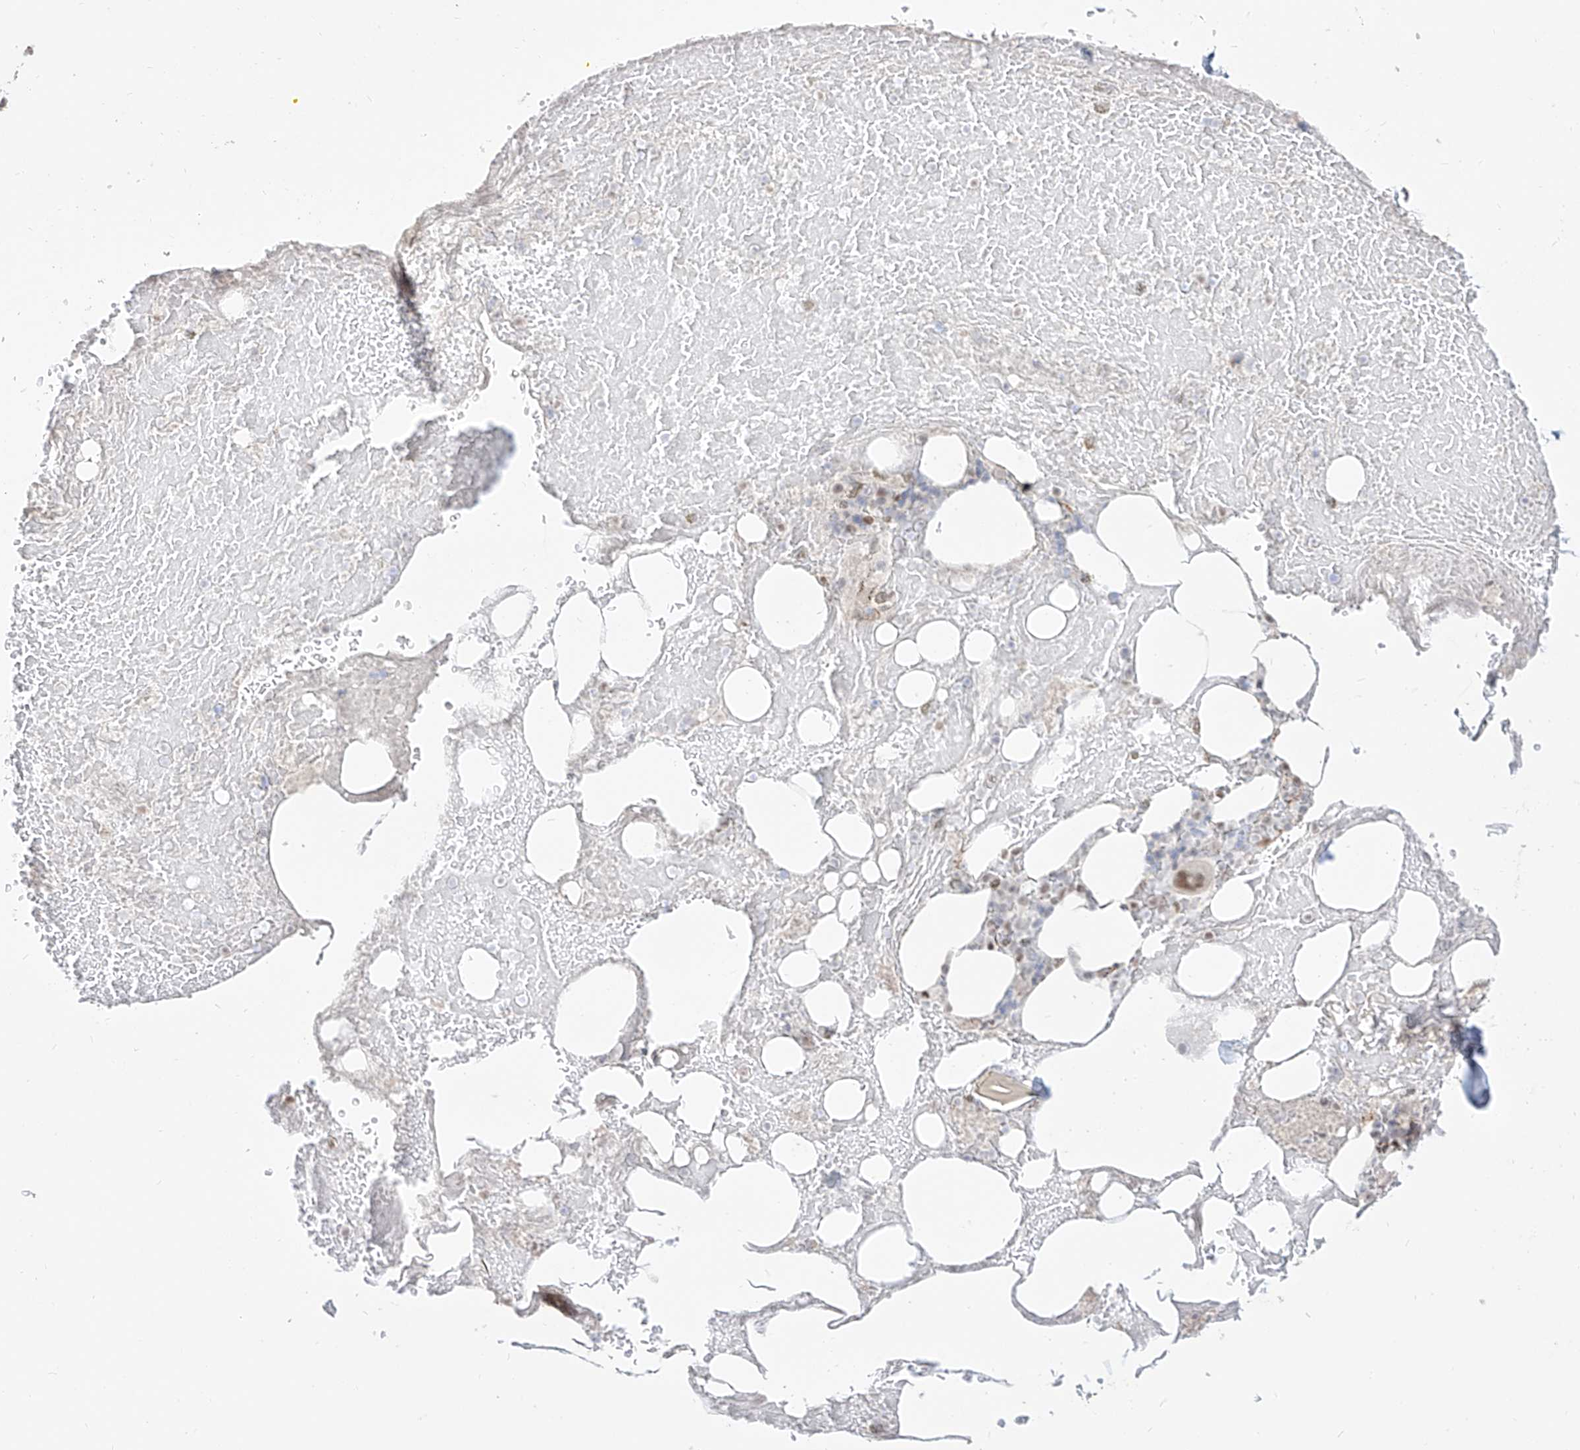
{"staining": {"intensity": "moderate", "quantity": "<25%", "location": "nuclear"}, "tissue": "bone marrow", "cell_type": "Hematopoietic cells", "image_type": "normal", "snomed": [{"axis": "morphology", "description": "Normal tissue, NOS"}, {"axis": "topography", "description": "Bone marrow"}], "caption": "Human bone marrow stained with a brown dye shows moderate nuclear positive expression in approximately <25% of hematopoietic cells.", "gene": "ZNF710", "patient": {"sex": "male", "age": 60}}